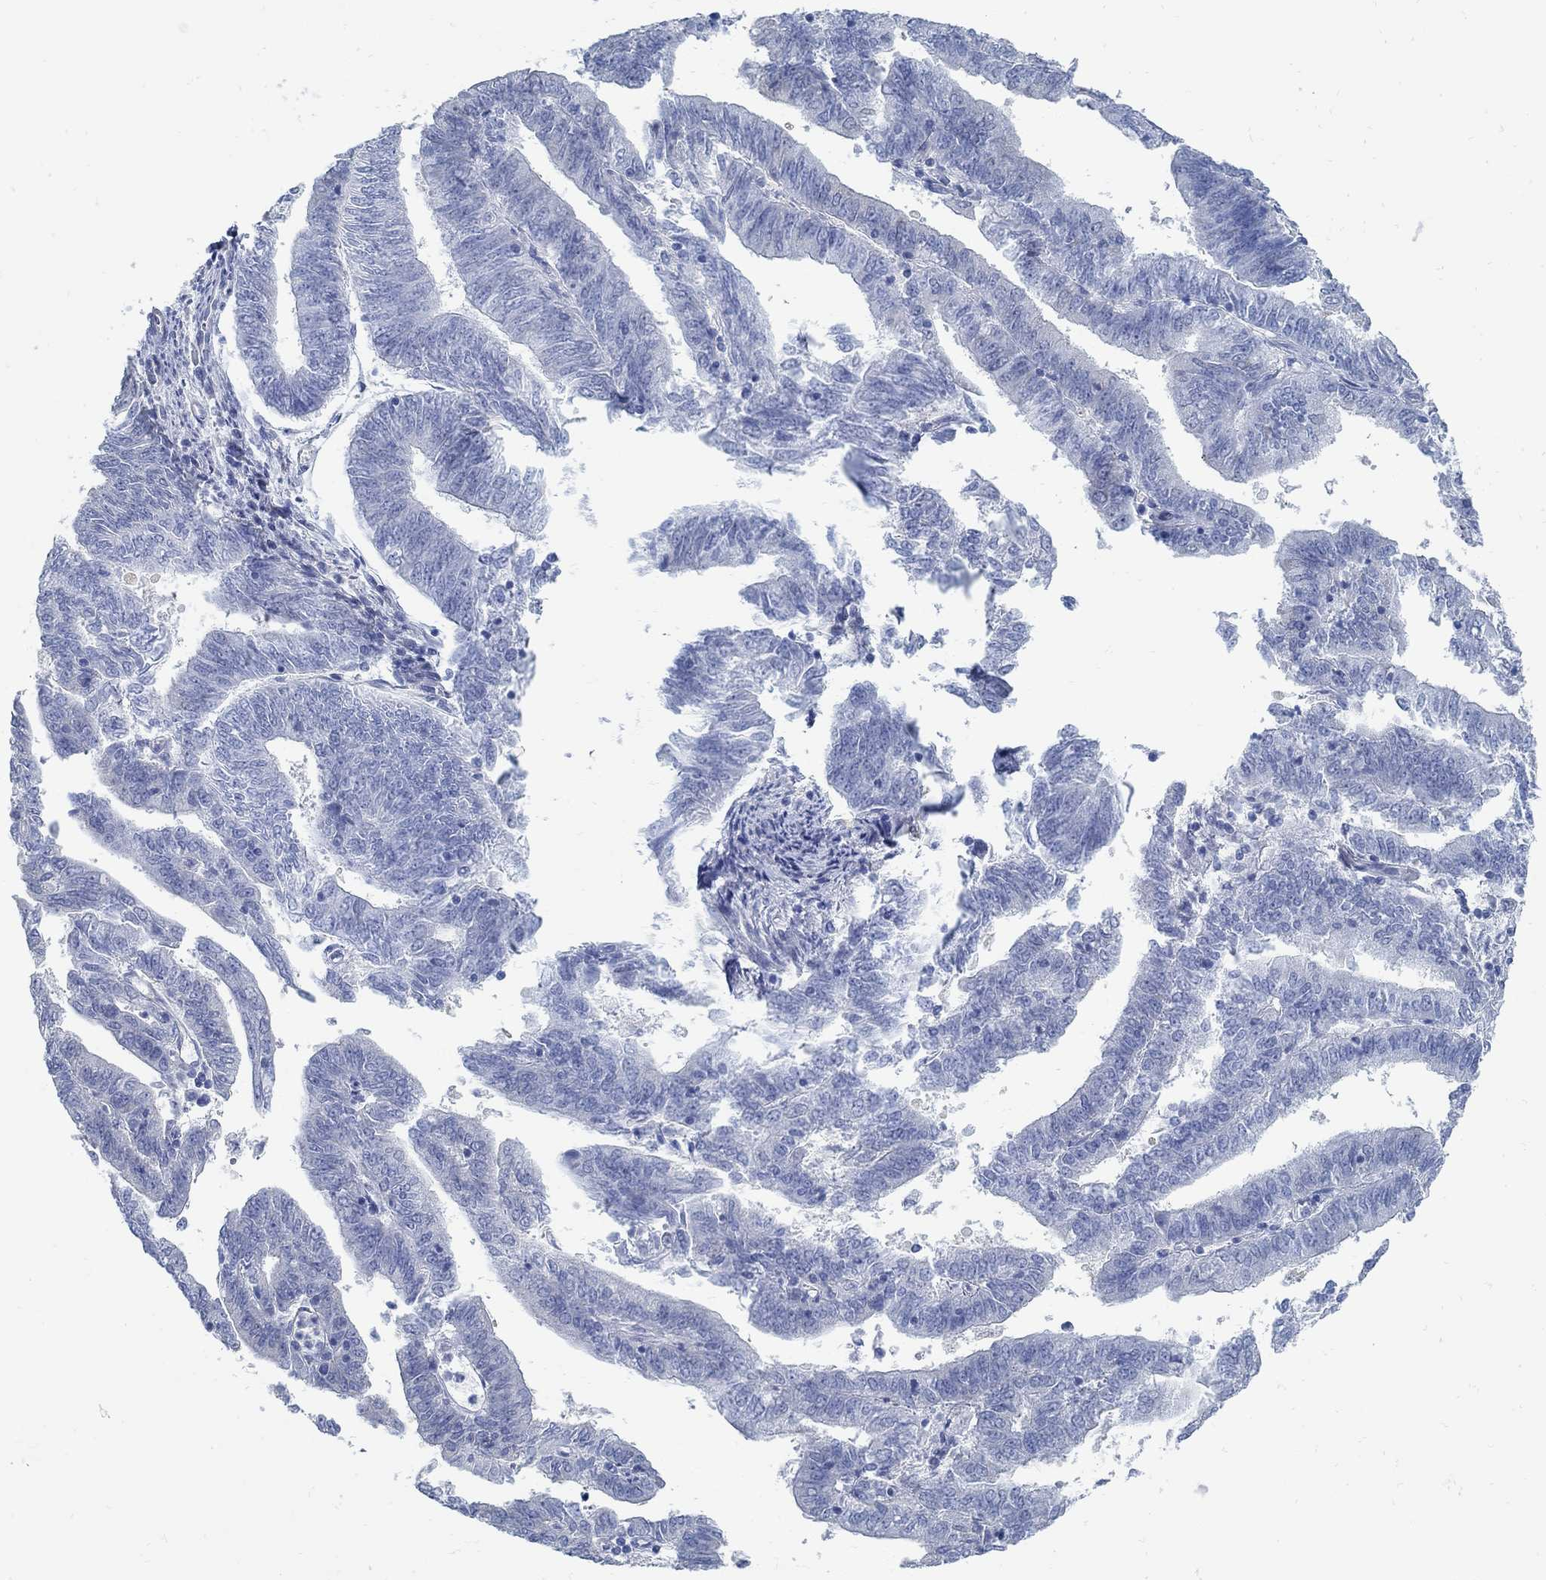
{"staining": {"intensity": "negative", "quantity": "none", "location": "none"}, "tissue": "endometrial cancer", "cell_type": "Tumor cells", "image_type": "cancer", "snomed": [{"axis": "morphology", "description": "Adenocarcinoma, NOS"}, {"axis": "topography", "description": "Endometrium"}], "caption": "IHC histopathology image of neoplastic tissue: human endometrial adenocarcinoma stained with DAB (3,3'-diaminobenzidine) reveals no significant protein positivity in tumor cells. Nuclei are stained in blue.", "gene": "C15orf39", "patient": {"sex": "female", "age": 82}}